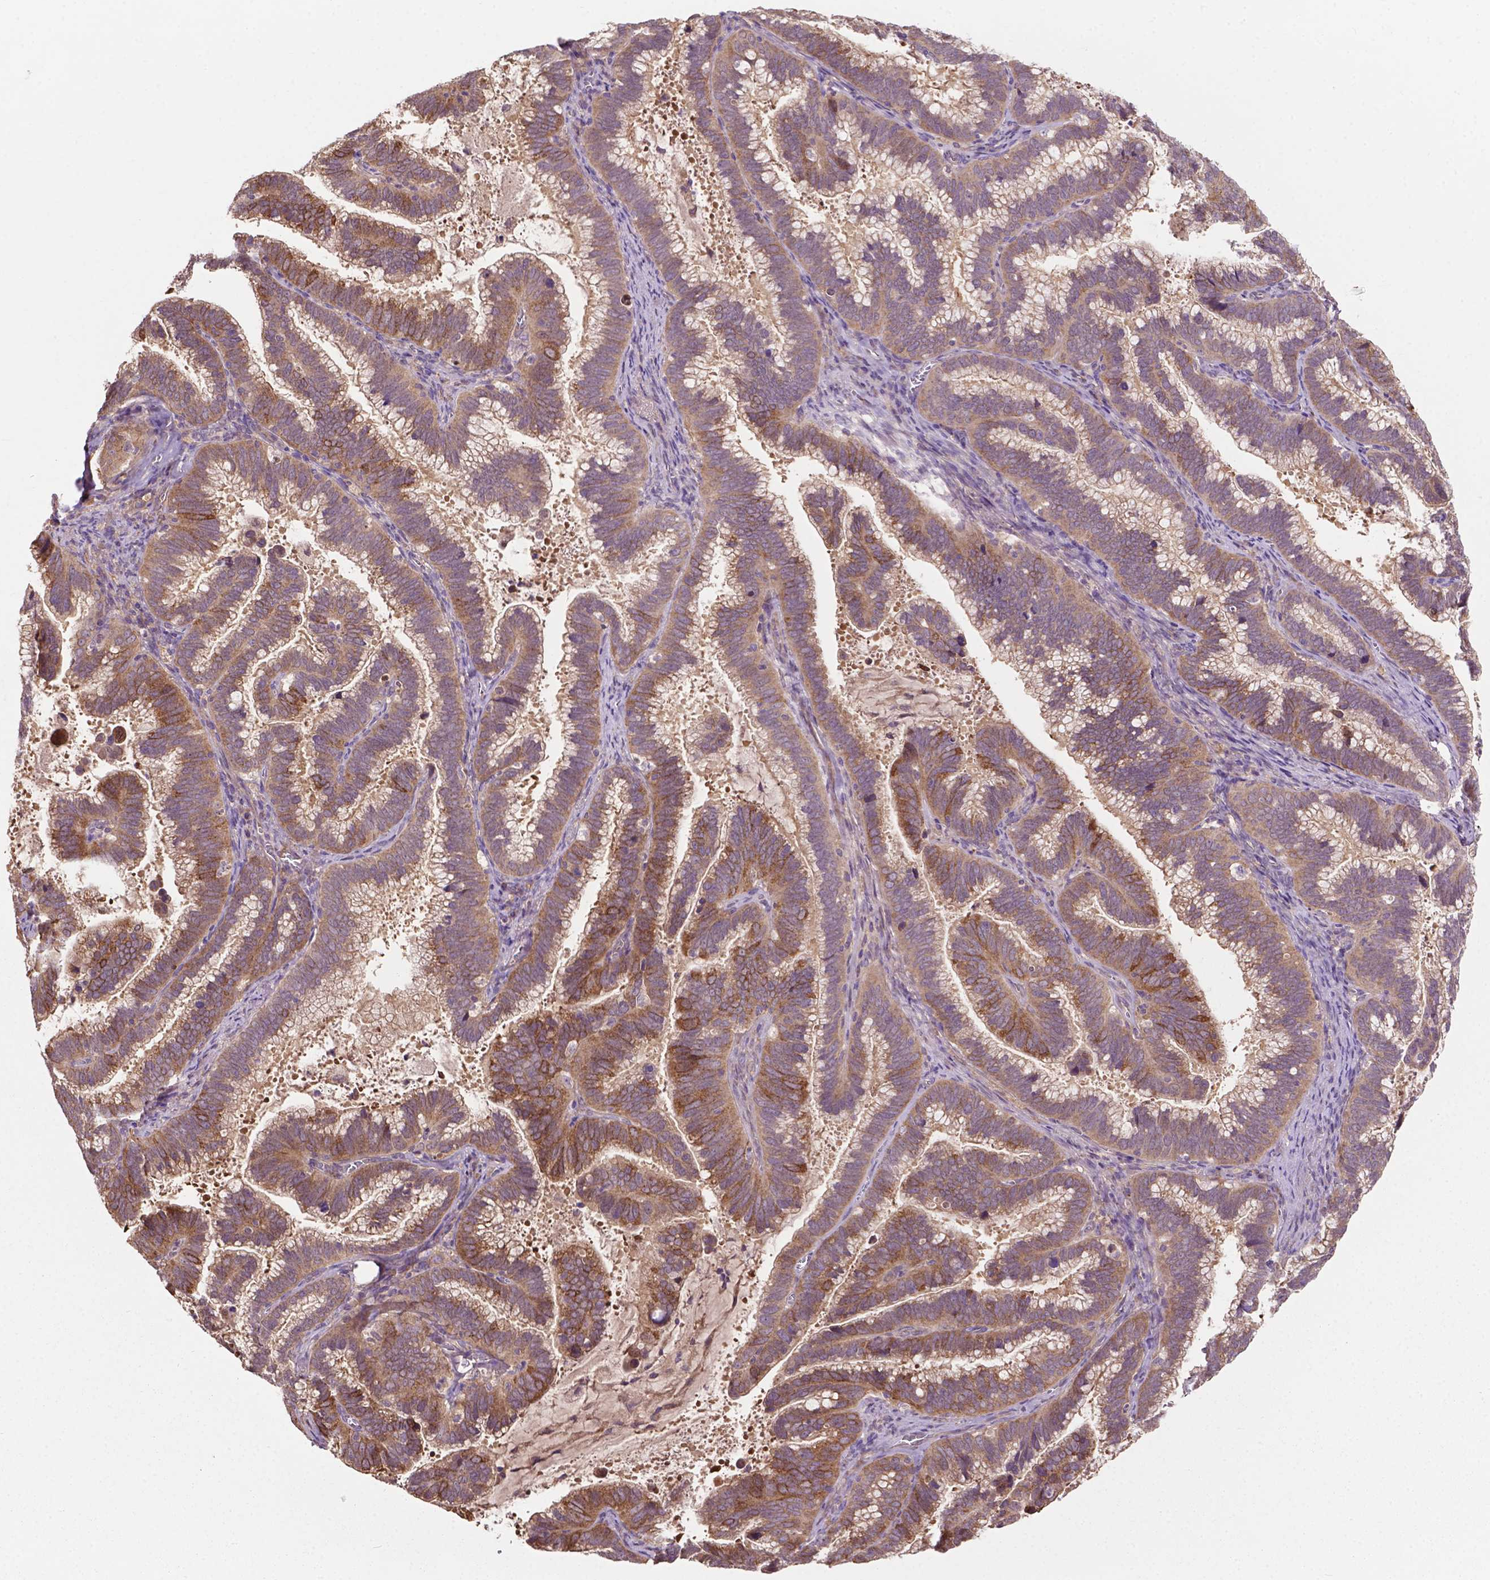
{"staining": {"intensity": "moderate", "quantity": ">75%", "location": "cytoplasmic/membranous"}, "tissue": "cervical cancer", "cell_type": "Tumor cells", "image_type": "cancer", "snomed": [{"axis": "morphology", "description": "Adenocarcinoma, NOS"}, {"axis": "topography", "description": "Cervix"}], "caption": "Brown immunohistochemical staining in human cervical adenocarcinoma shows moderate cytoplasmic/membranous staining in approximately >75% of tumor cells.", "gene": "GJA9", "patient": {"sex": "female", "age": 61}}